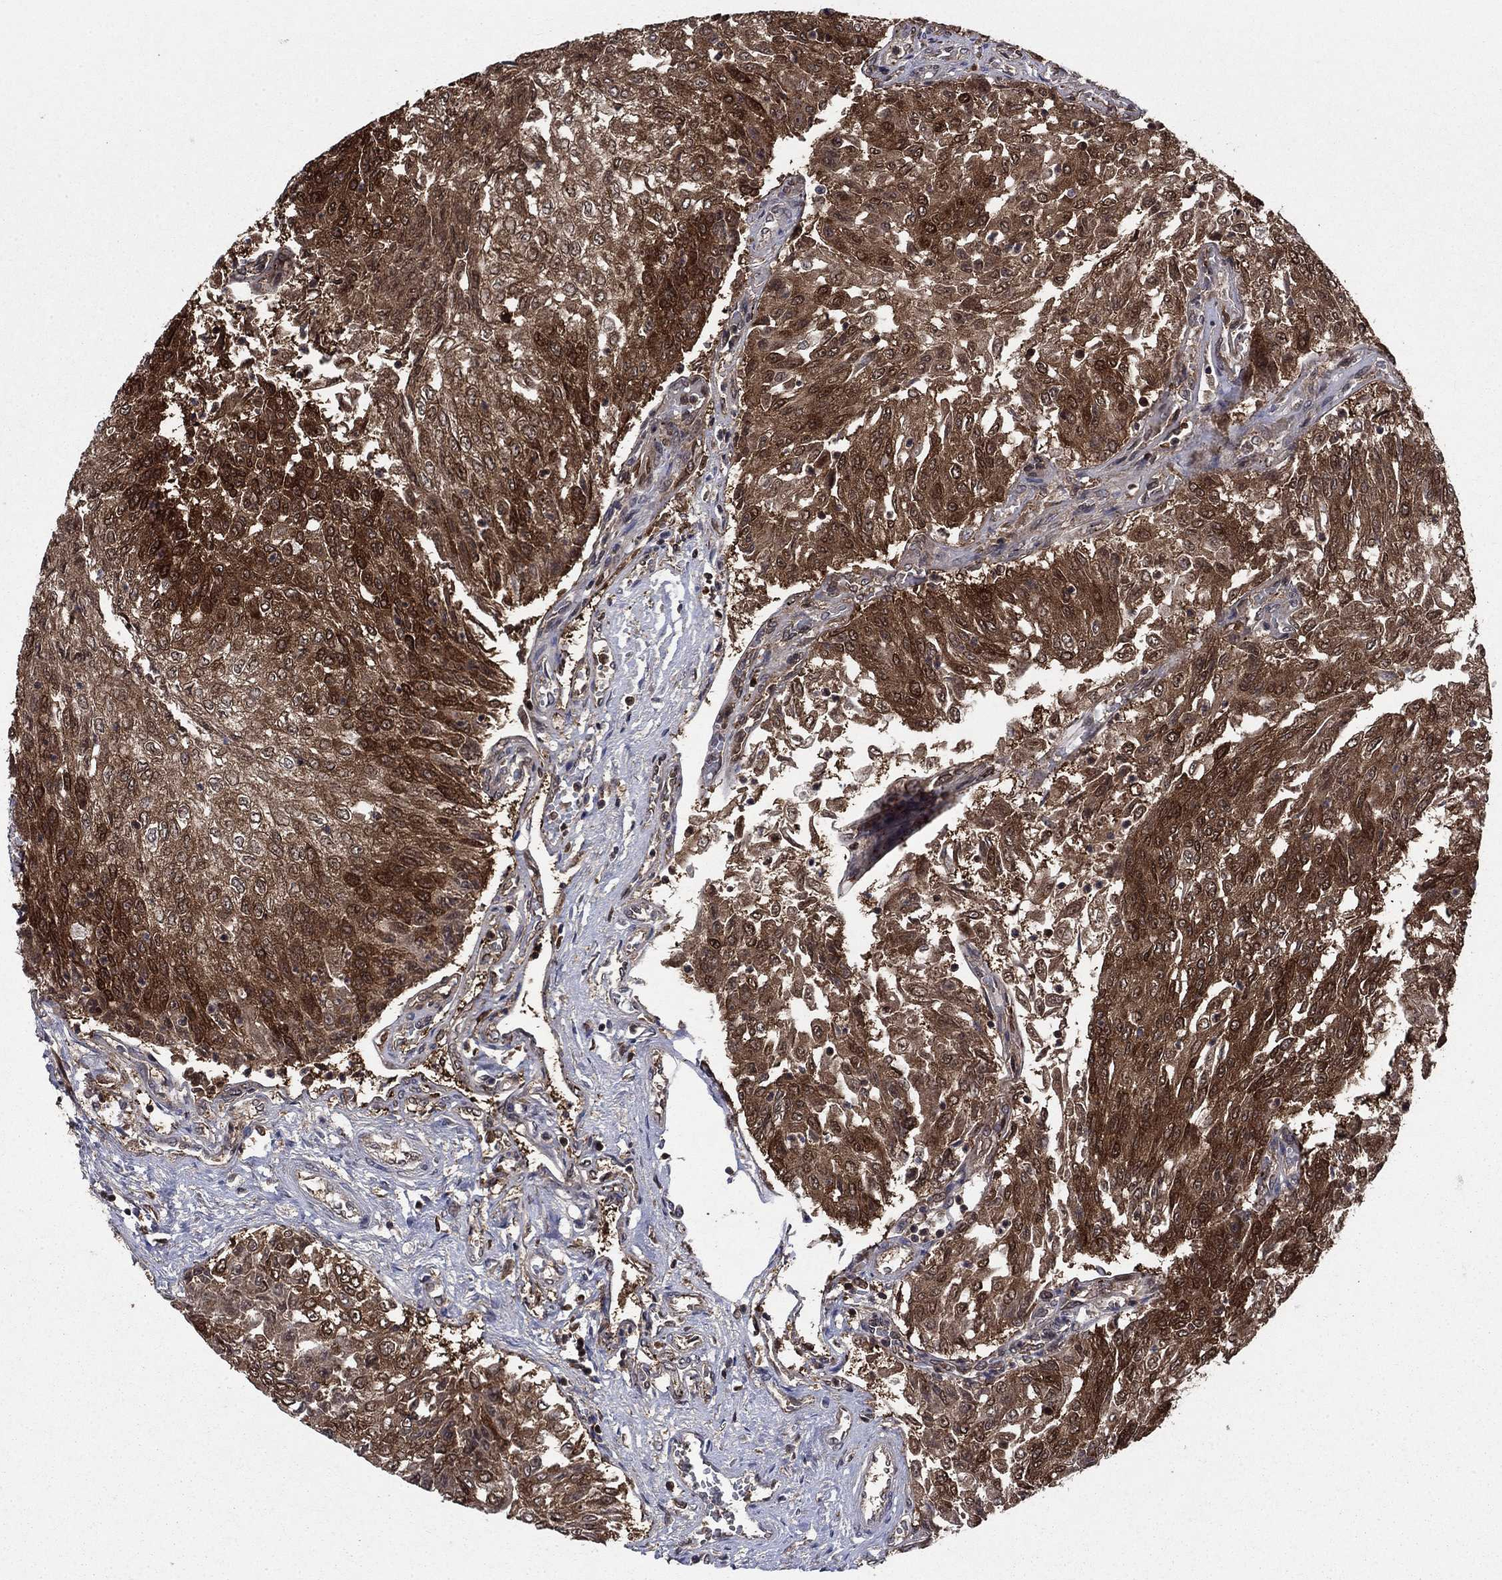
{"staining": {"intensity": "strong", "quantity": ">75%", "location": "cytoplasmic/membranous"}, "tissue": "urothelial cancer", "cell_type": "Tumor cells", "image_type": "cancer", "snomed": [{"axis": "morphology", "description": "Urothelial carcinoma, Low grade"}, {"axis": "topography", "description": "Urinary bladder"}], "caption": "Urothelial cancer stained with a protein marker exhibits strong staining in tumor cells.", "gene": "CACYBP", "patient": {"sex": "male", "age": 78}}